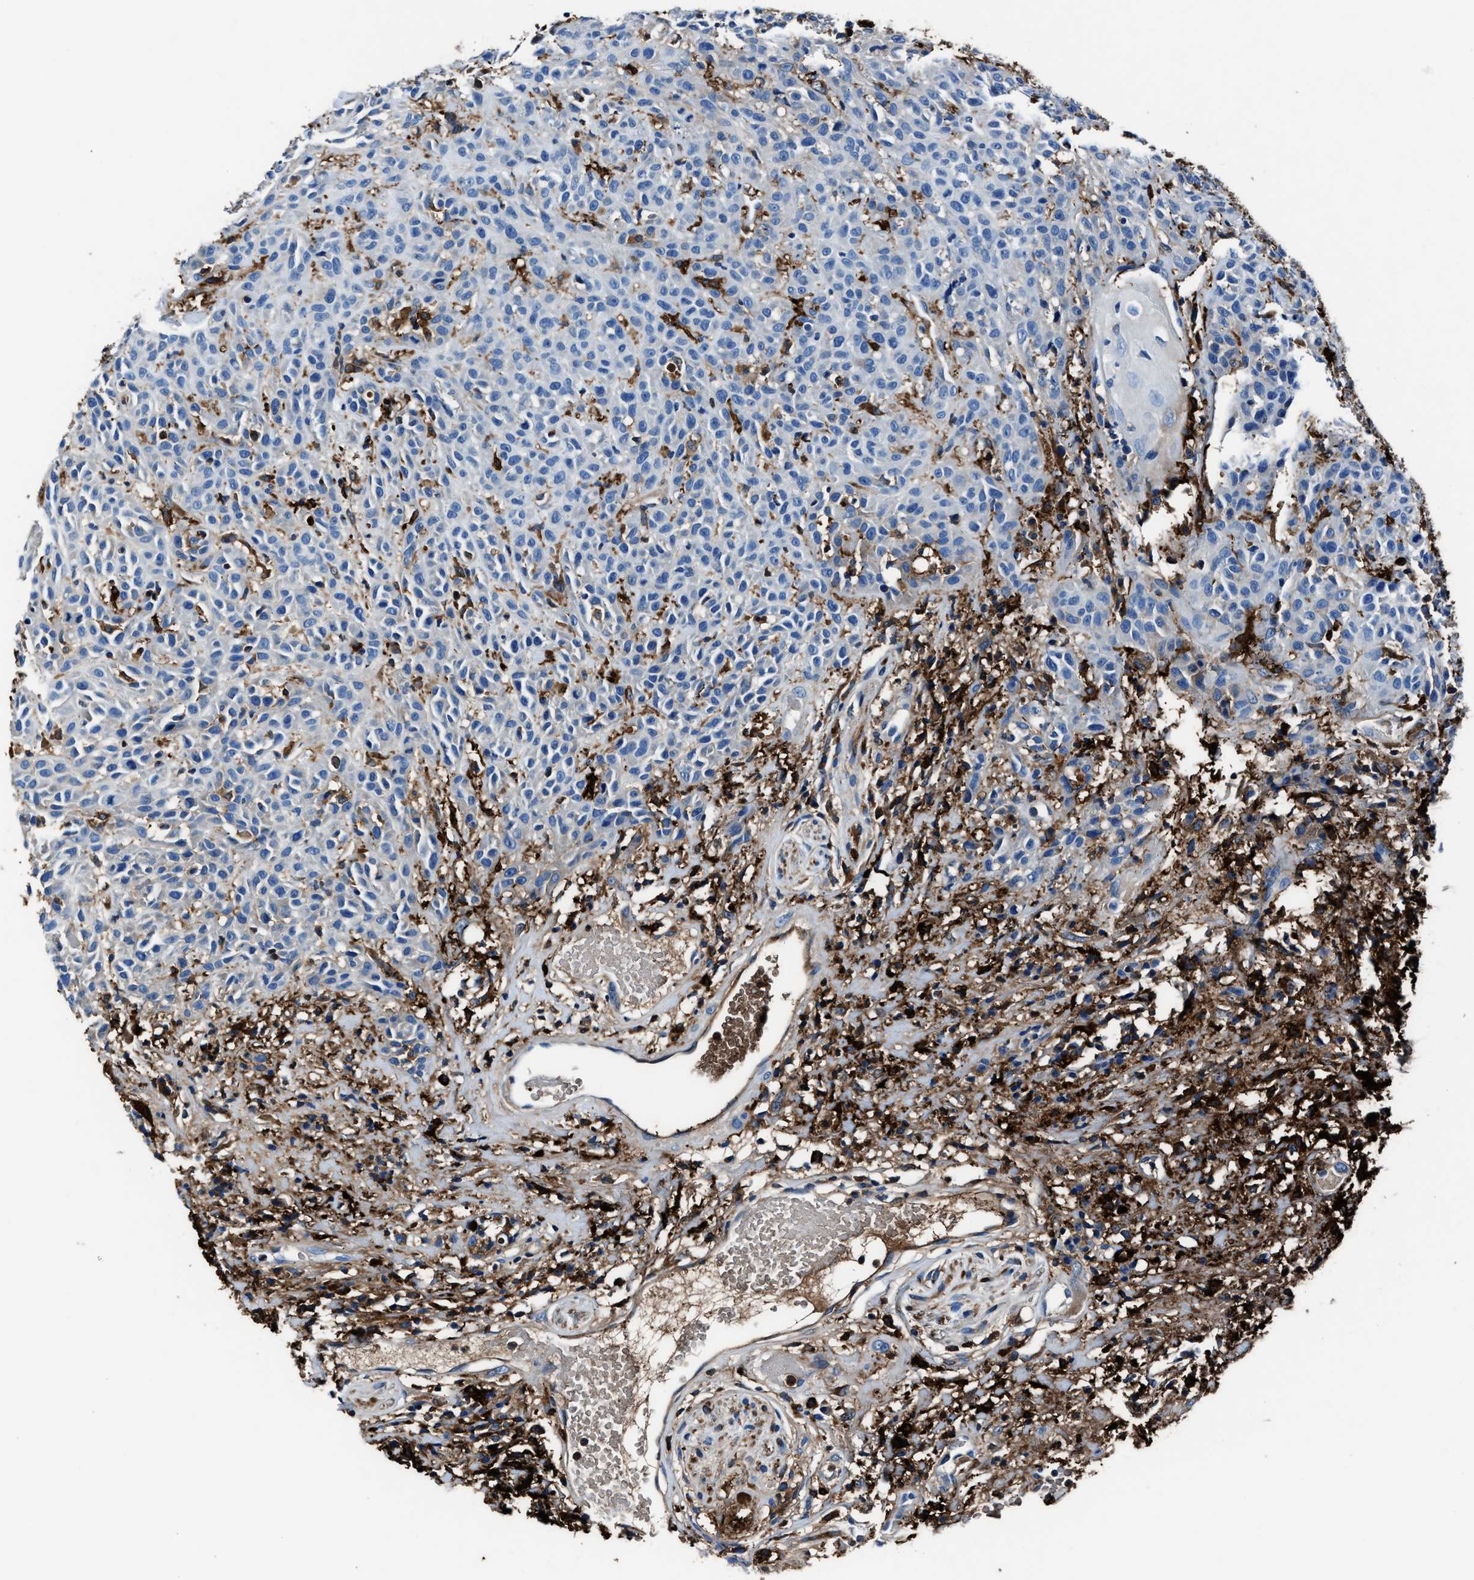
{"staining": {"intensity": "negative", "quantity": "none", "location": "none"}, "tissue": "head and neck cancer", "cell_type": "Tumor cells", "image_type": "cancer", "snomed": [{"axis": "morphology", "description": "Normal tissue, NOS"}, {"axis": "morphology", "description": "Squamous cell carcinoma, NOS"}, {"axis": "topography", "description": "Cartilage tissue"}, {"axis": "topography", "description": "Head-Neck"}], "caption": "IHC of squamous cell carcinoma (head and neck) displays no expression in tumor cells.", "gene": "FTL", "patient": {"sex": "male", "age": 62}}